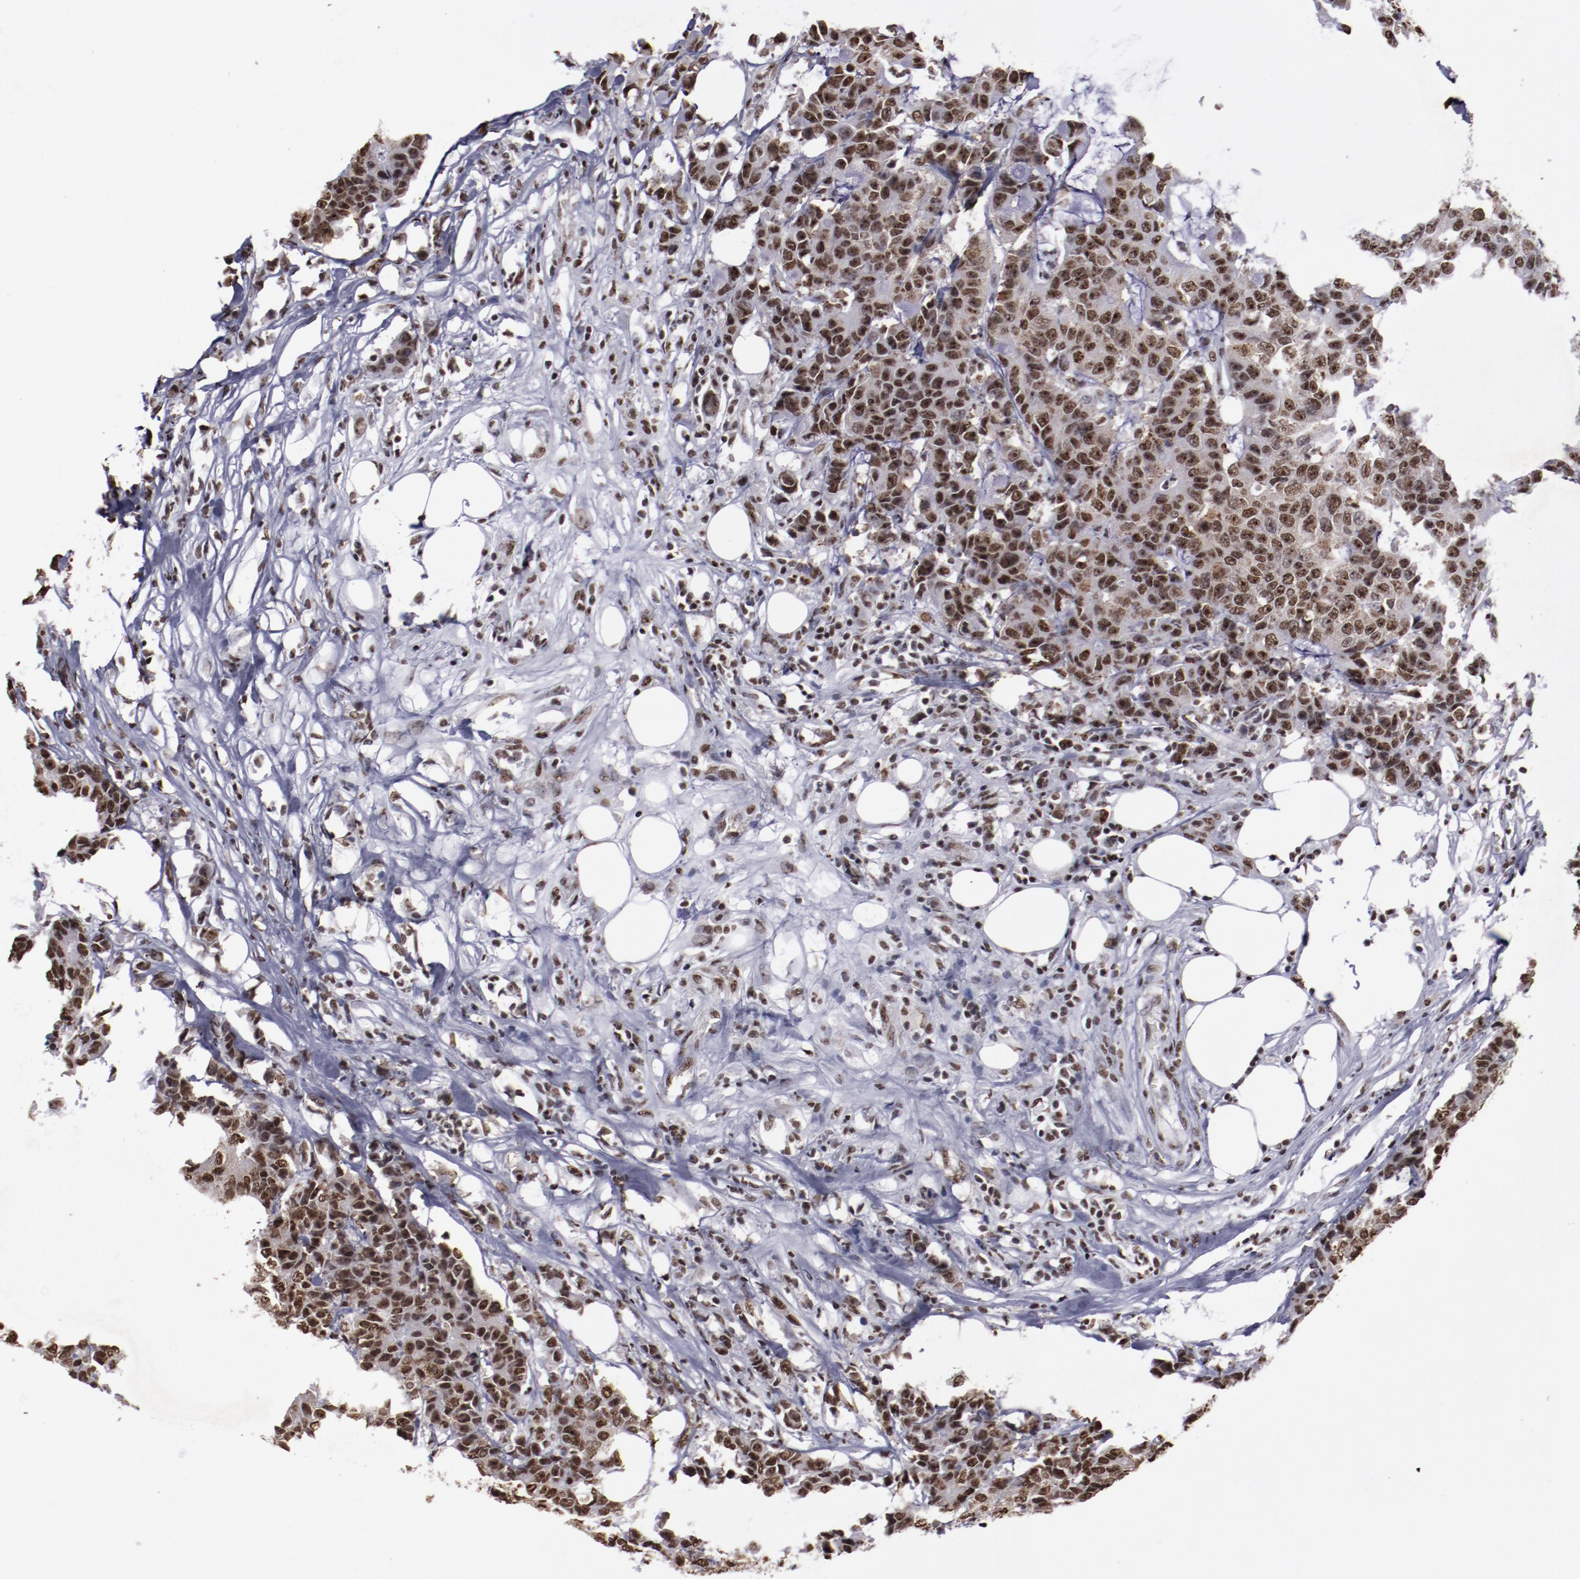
{"staining": {"intensity": "strong", "quantity": ">75%", "location": "nuclear"}, "tissue": "colorectal cancer", "cell_type": "Tumor cells", "image_type": "cancer", "snomed": [{"axis": "morphology", "description": "Adenocarcinoma, NOS"}, {"axis": "topography", "description": "Colon"}], "caption": "Immunohistochemistry (IHC) photomicrograph of neoplastic tissue: adenocarcinoma (colorectal) stained using immunohistochemistry (IHC) exhibits high levels of strong protein expression localized specifically in the nuclear of tumor cells, appearing as a nuclear brown color.", "gene": "HNRNPA2B1", "patient": {"sex": "female", "age": 86}}